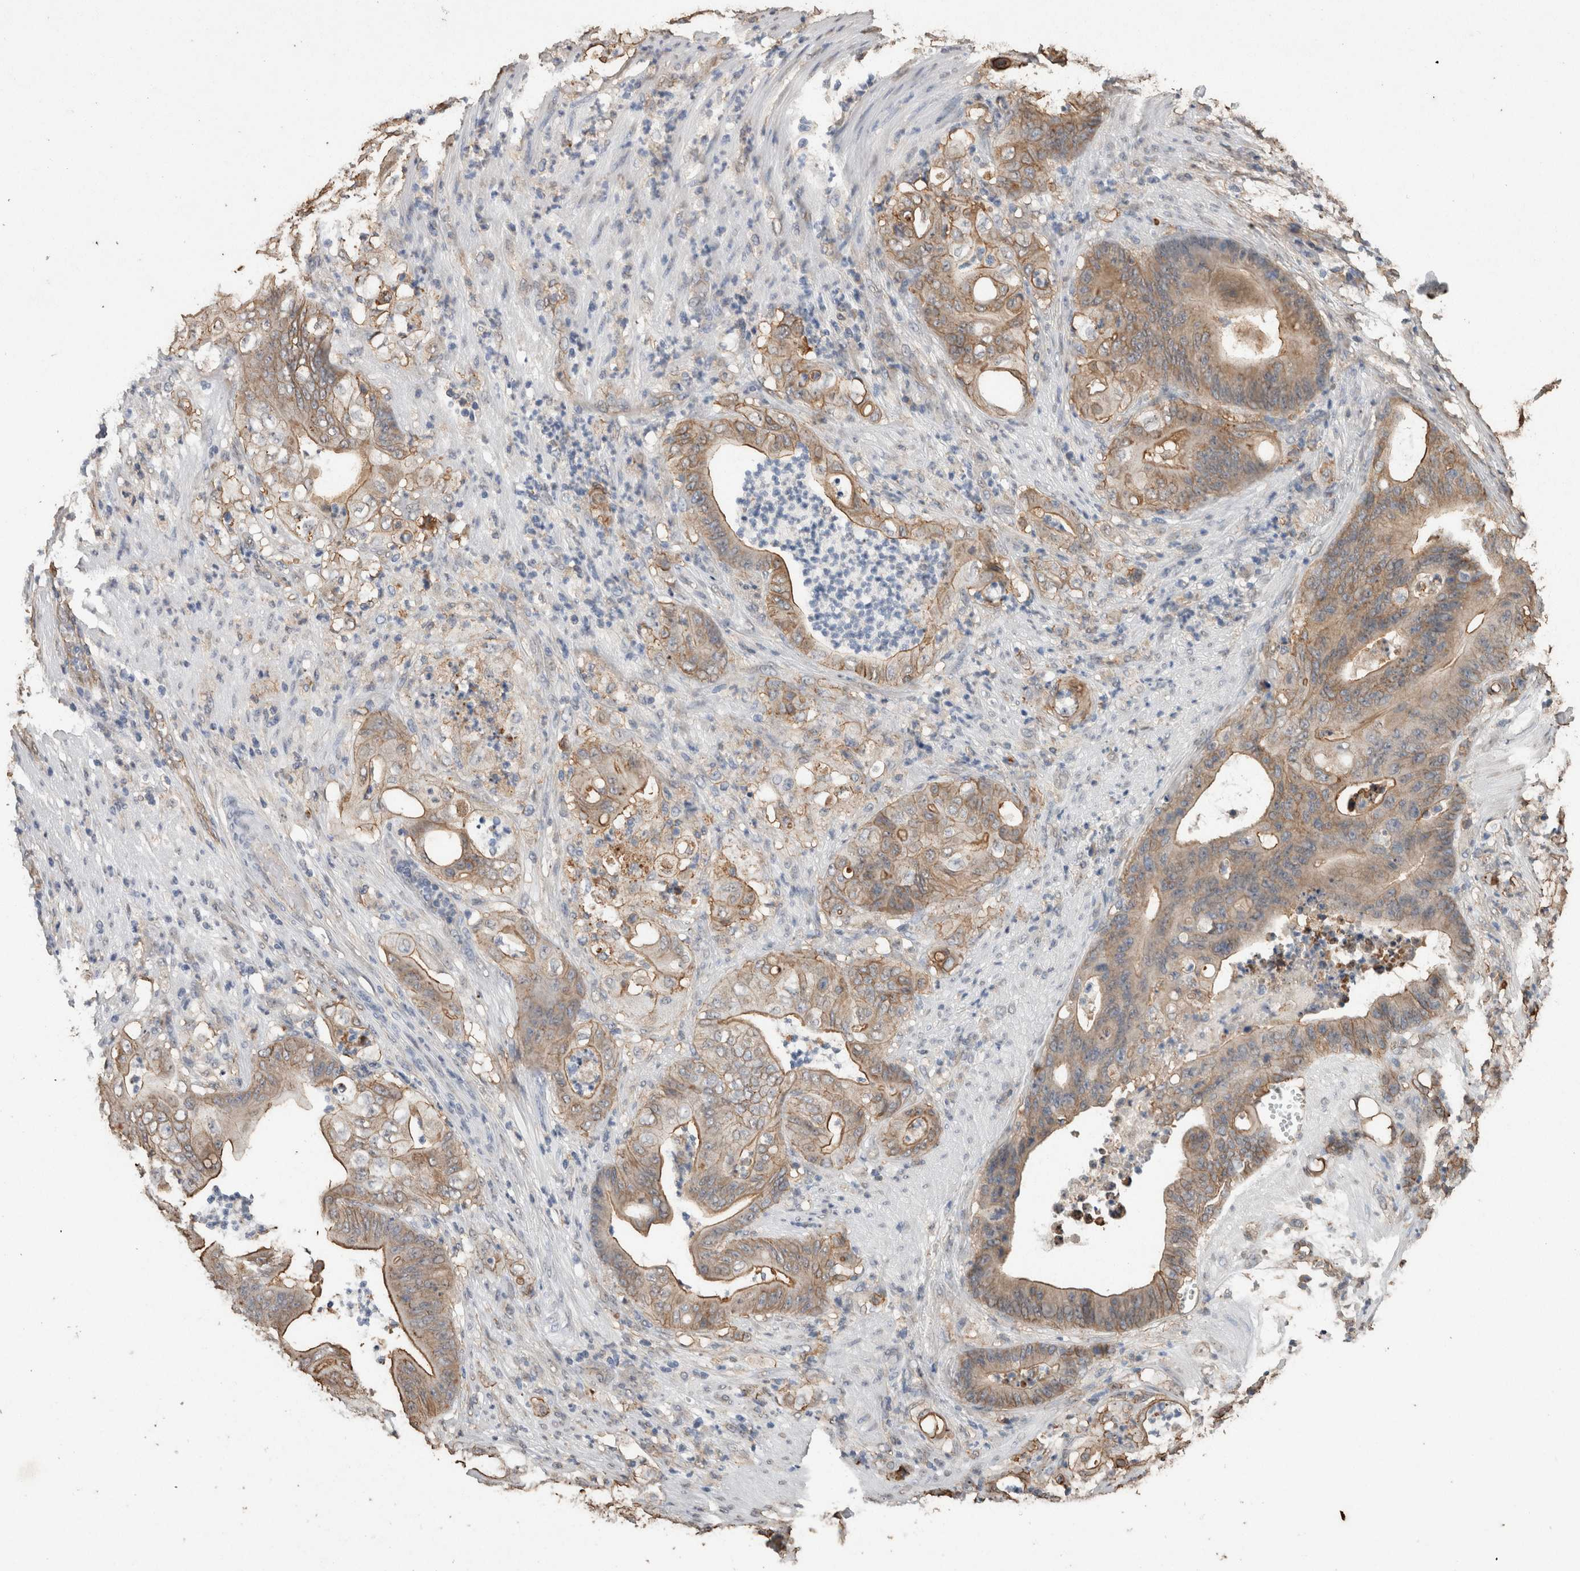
{"staining": {"intensity": "weak", "quantity": ">75%", "location": "cytoplasmic/membranous"}, "tissue": "stomach cancer", "cell_type": "Tumor cells", "image_type": "cancer", "snomed": [{"axis": "morphology", "description": "Adenocarcinoma, NOS"}, {"axis": "topography", "description": "Stomach"}], "caption": "An immunohistochemistry micrograph of tumor tissue is shown. Protein staining in brown highlights weak cytoplasmic/membranous positivity in stomach cancer within tumor cells.", "gene": "S100A10", "patient": {"sex": "female", "age": 73}}